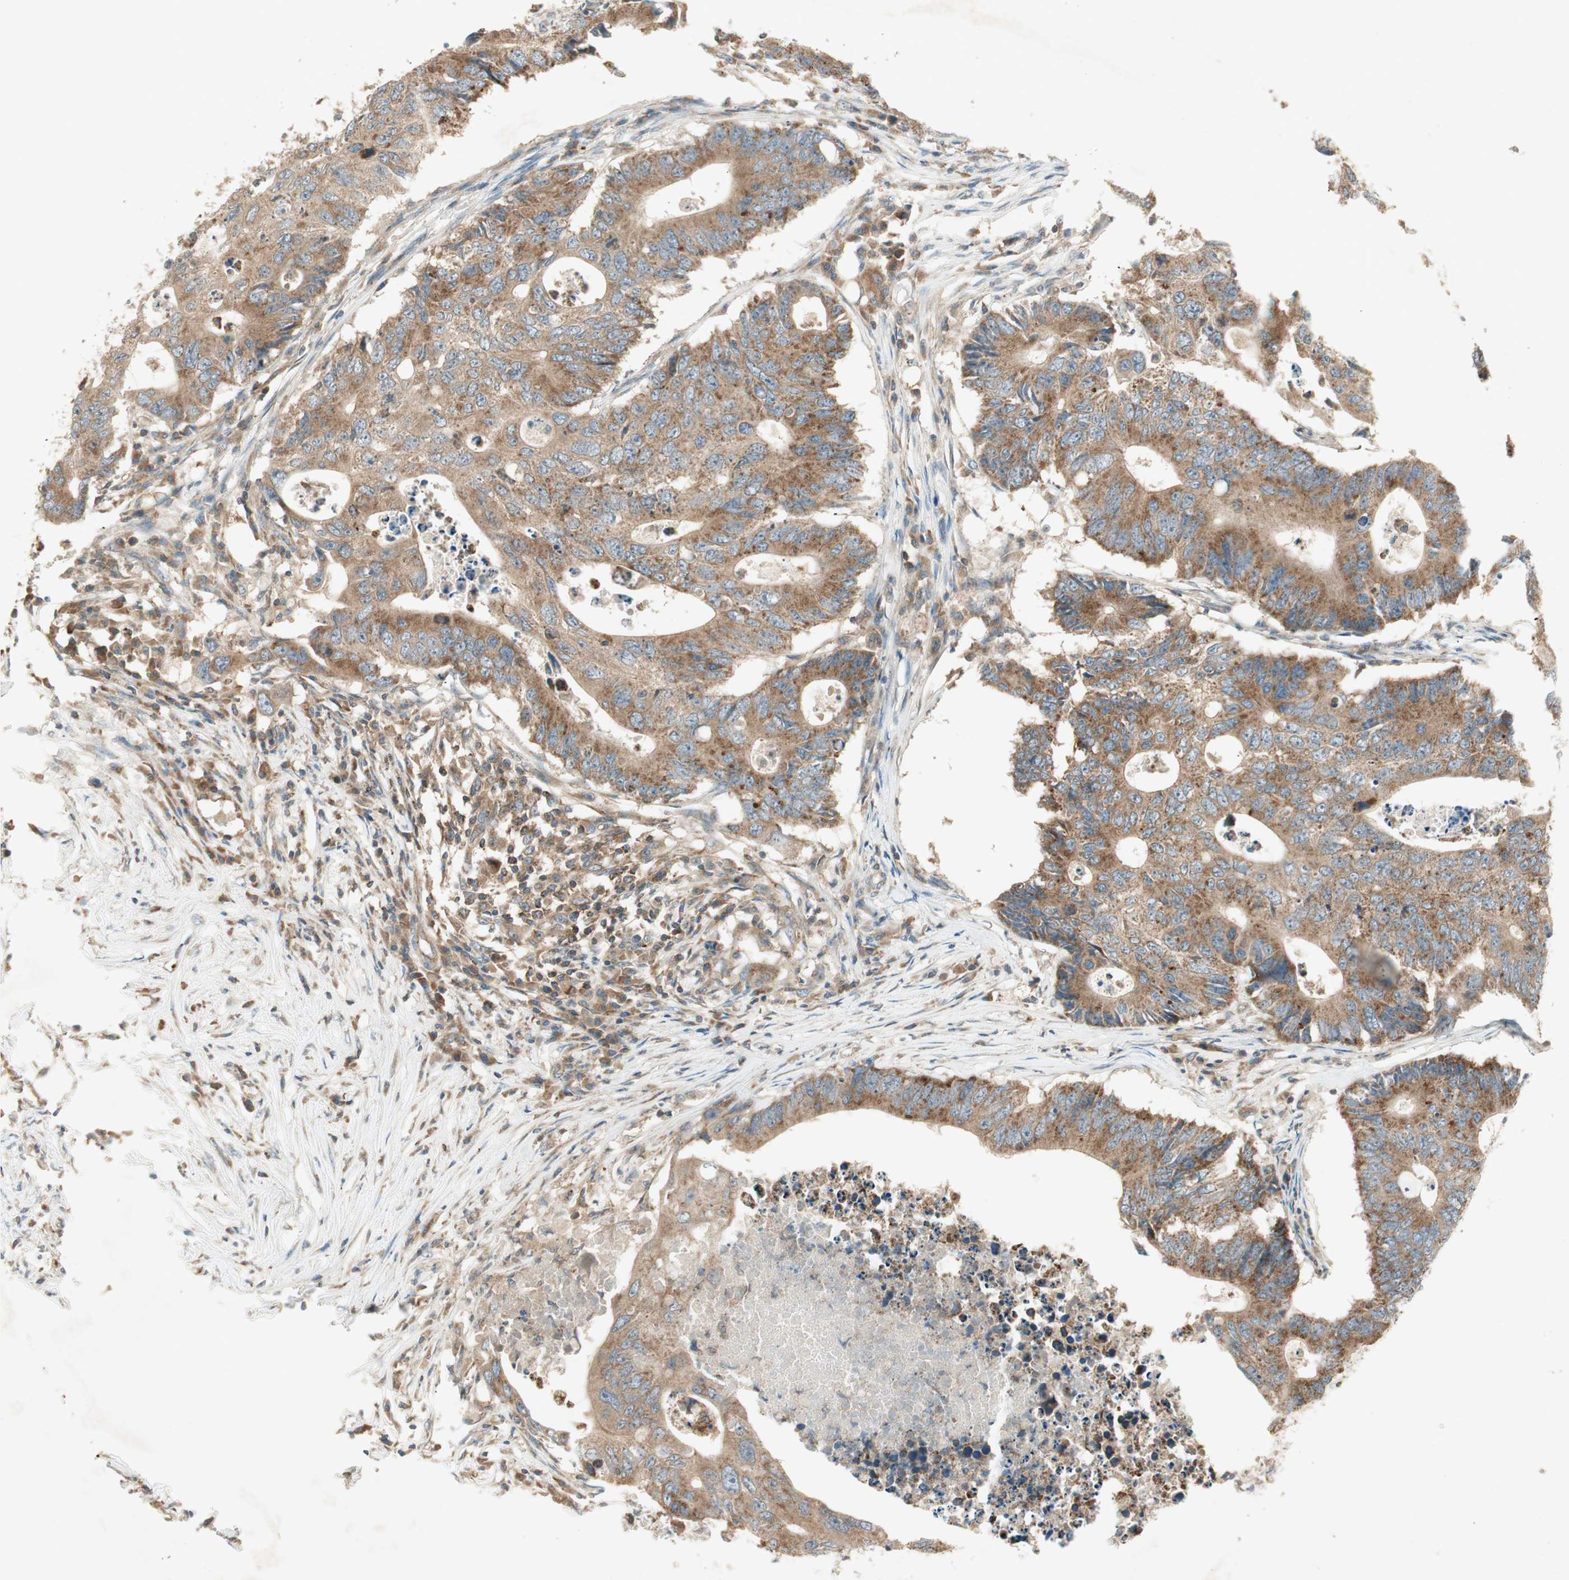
{"staining": {"intensity": "moderate", "quantity": ">75%", "location": "cytoplasmic/membranous"}, "tissue": "colorectal cancer", "cell_type": "Tumor cells", "image_type": "cancer", "snomed": [{"axis": "morphology", "description": "Adenocarcinoma, NOS"}, {"axis": "topography", "description": "Colon"}], "caption": "Tumor cells display moderate cytoplasmic/membranous staining in about >75% of cells in colorectal cancer. (DAB = brown stain, brightfield microscopy at high magnification).", "gene": "CHADL", "patient": {"sex": "male", "age": 71}}